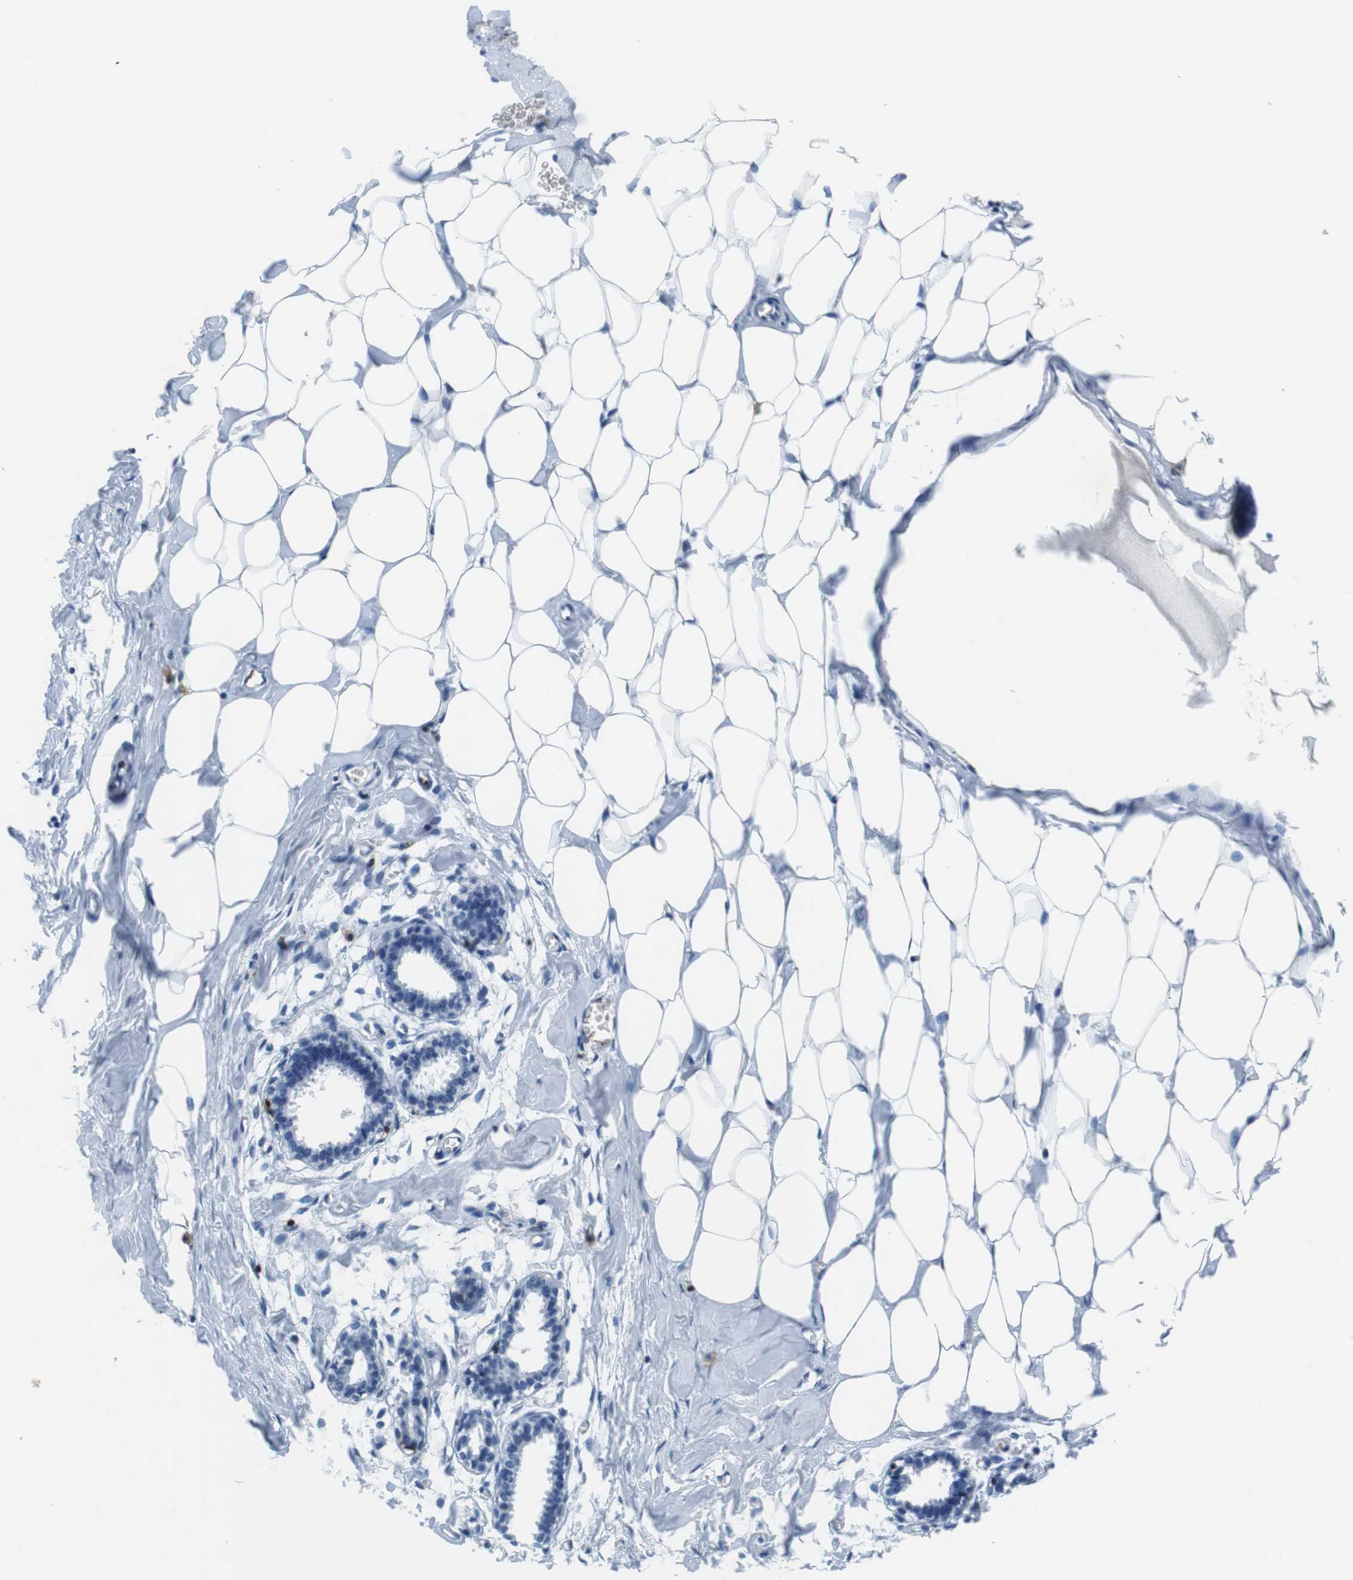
{"staining": {"intensity": "negative", "quantity": "none", "location": "none"}, "tissue": "breast", "cell_type": "Adipocytes", "image_type": "normal", "snomed": [{"axis": "morphology", "description": "Normal tissue, NOS"}, {"axis": "topography", "description": "Breast"}], "caption": "Image shows no significant protein staining in adipocytes of normal breast. The staining was performed using DAB to visualize the protein expression in brown, while the nuclei were stained in blue with hematoxylin (Magnification: 20x).", "gene": "LAT", "patient": {"sex": "female", "age": 27}}